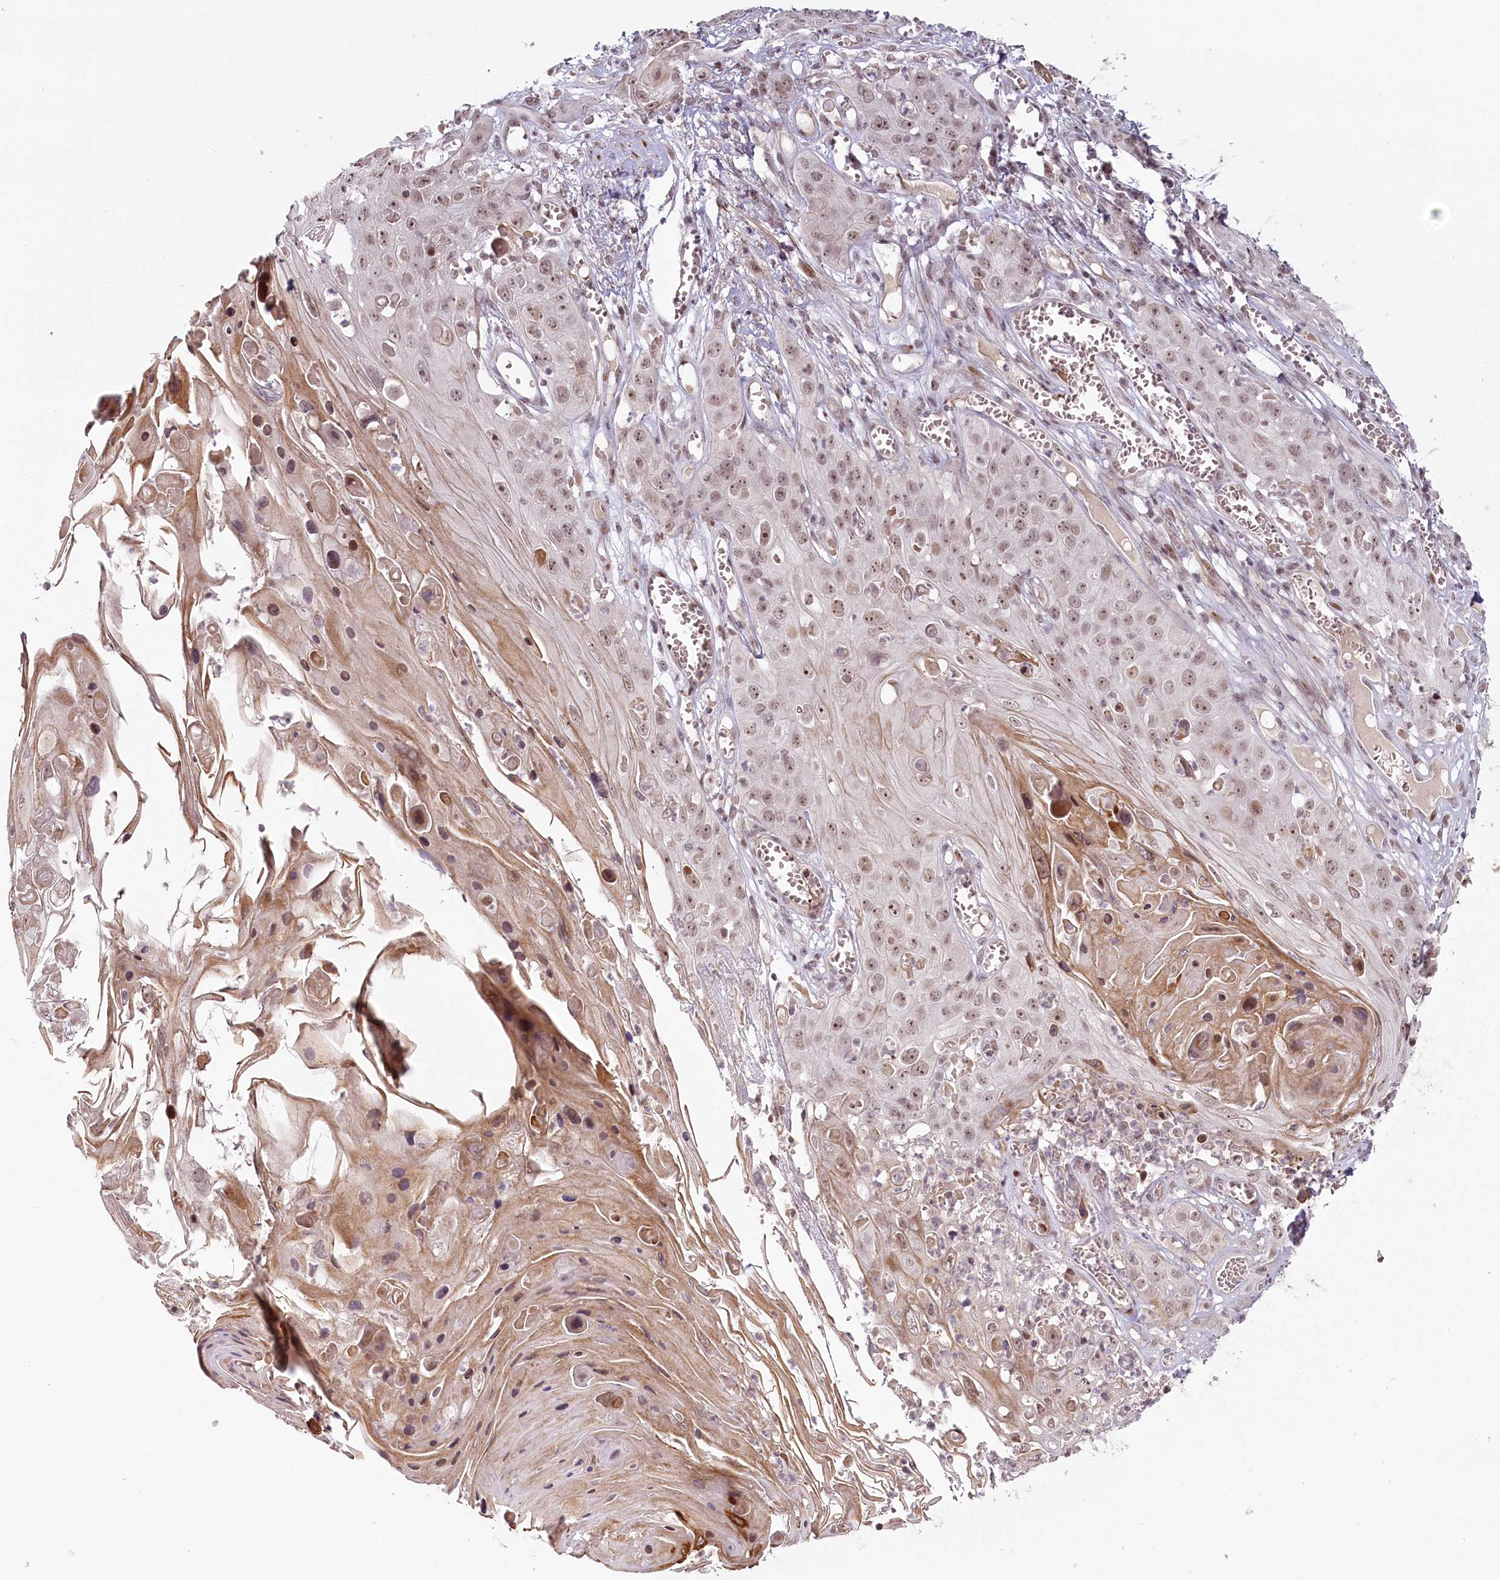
{"staining": {"intensity": "weak", "quantity": ">75%", "location": "nuclear"}, "tissue": "skin cancer", "cell_type": "Tumor cells", "image_type": "cancer", "snomed": [{"axis": "morphology", "description": "Squamous cell carcinoma, NOS"}, {"axis": "topography", "description": "Skin"}], "caption": "Human skin squamous cell carcinoma stained with a protein marker shows weak staining in tumor cells.", "gene": "FAM204A", "patient": {"sex": "male", "age": 55}}